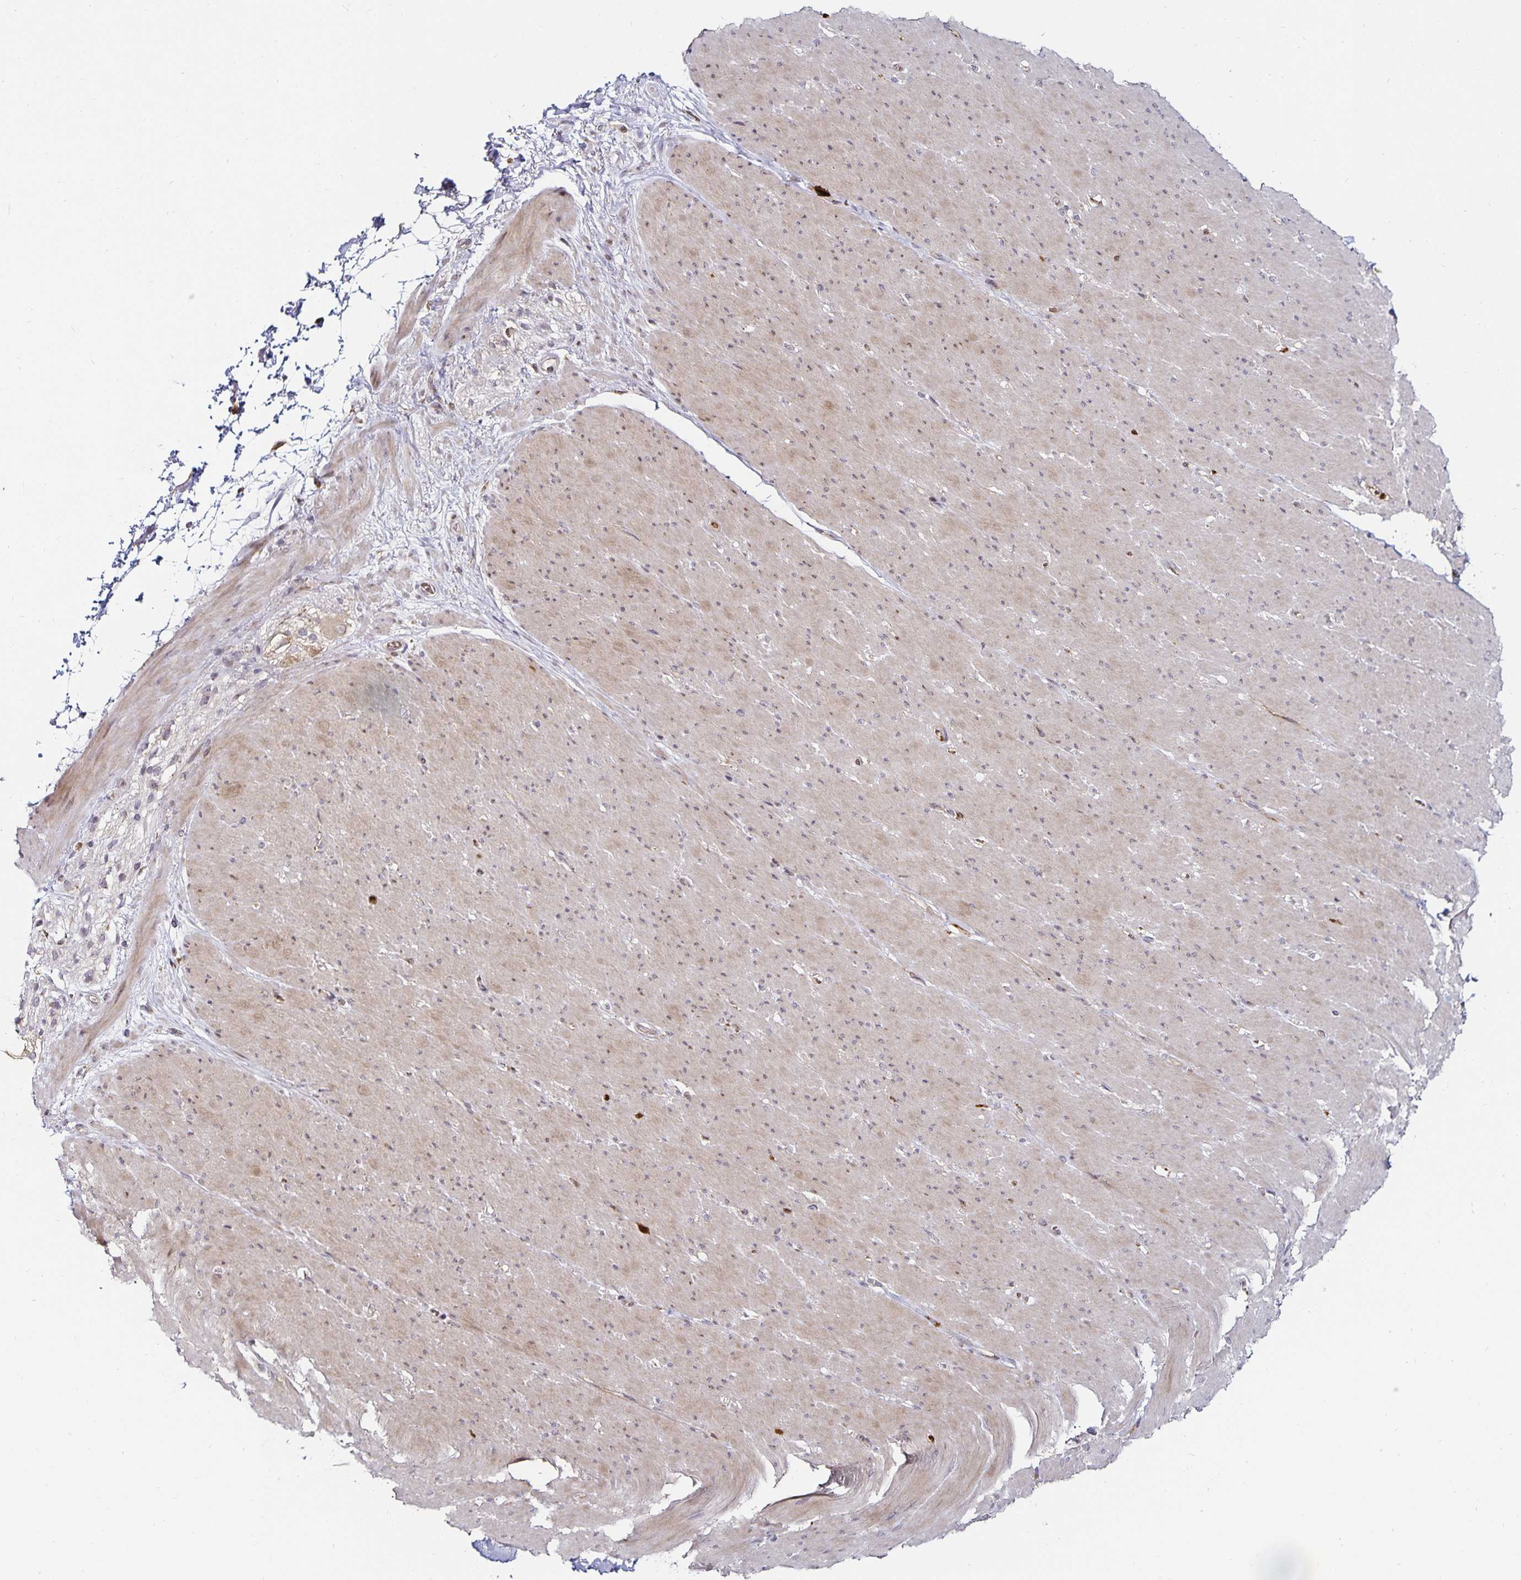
{"staining": {"intensity": "moderate", "quantity": "25%-75%", "location": "cytoplasmic/membranous,nuclear"}, "tissue": "smooth muscle", "cell_type": "Smooth muscle cells", "image_type": "normal", "snomed": [{"axis": "morphology", "description": "Normal tissue, NOS"}, {"axis": "topography", "description": "Smooth muscle"}, {"axis": "topography", "description": "Rectum"}], "caption": "A micrograph of human smooth muscle stained for a protein exhibits moderate cytoplasmic/membranous,nuclear brown staining in smooth muscle cells. The staining is performed using DAB (3,3'-diaminobenzidine) brown chromogen to label protein expression. The nuclei are counter-stained blue using hematoxylin.", "gene": "ANLN", "patient": {"sex": "male", "age": 53}}